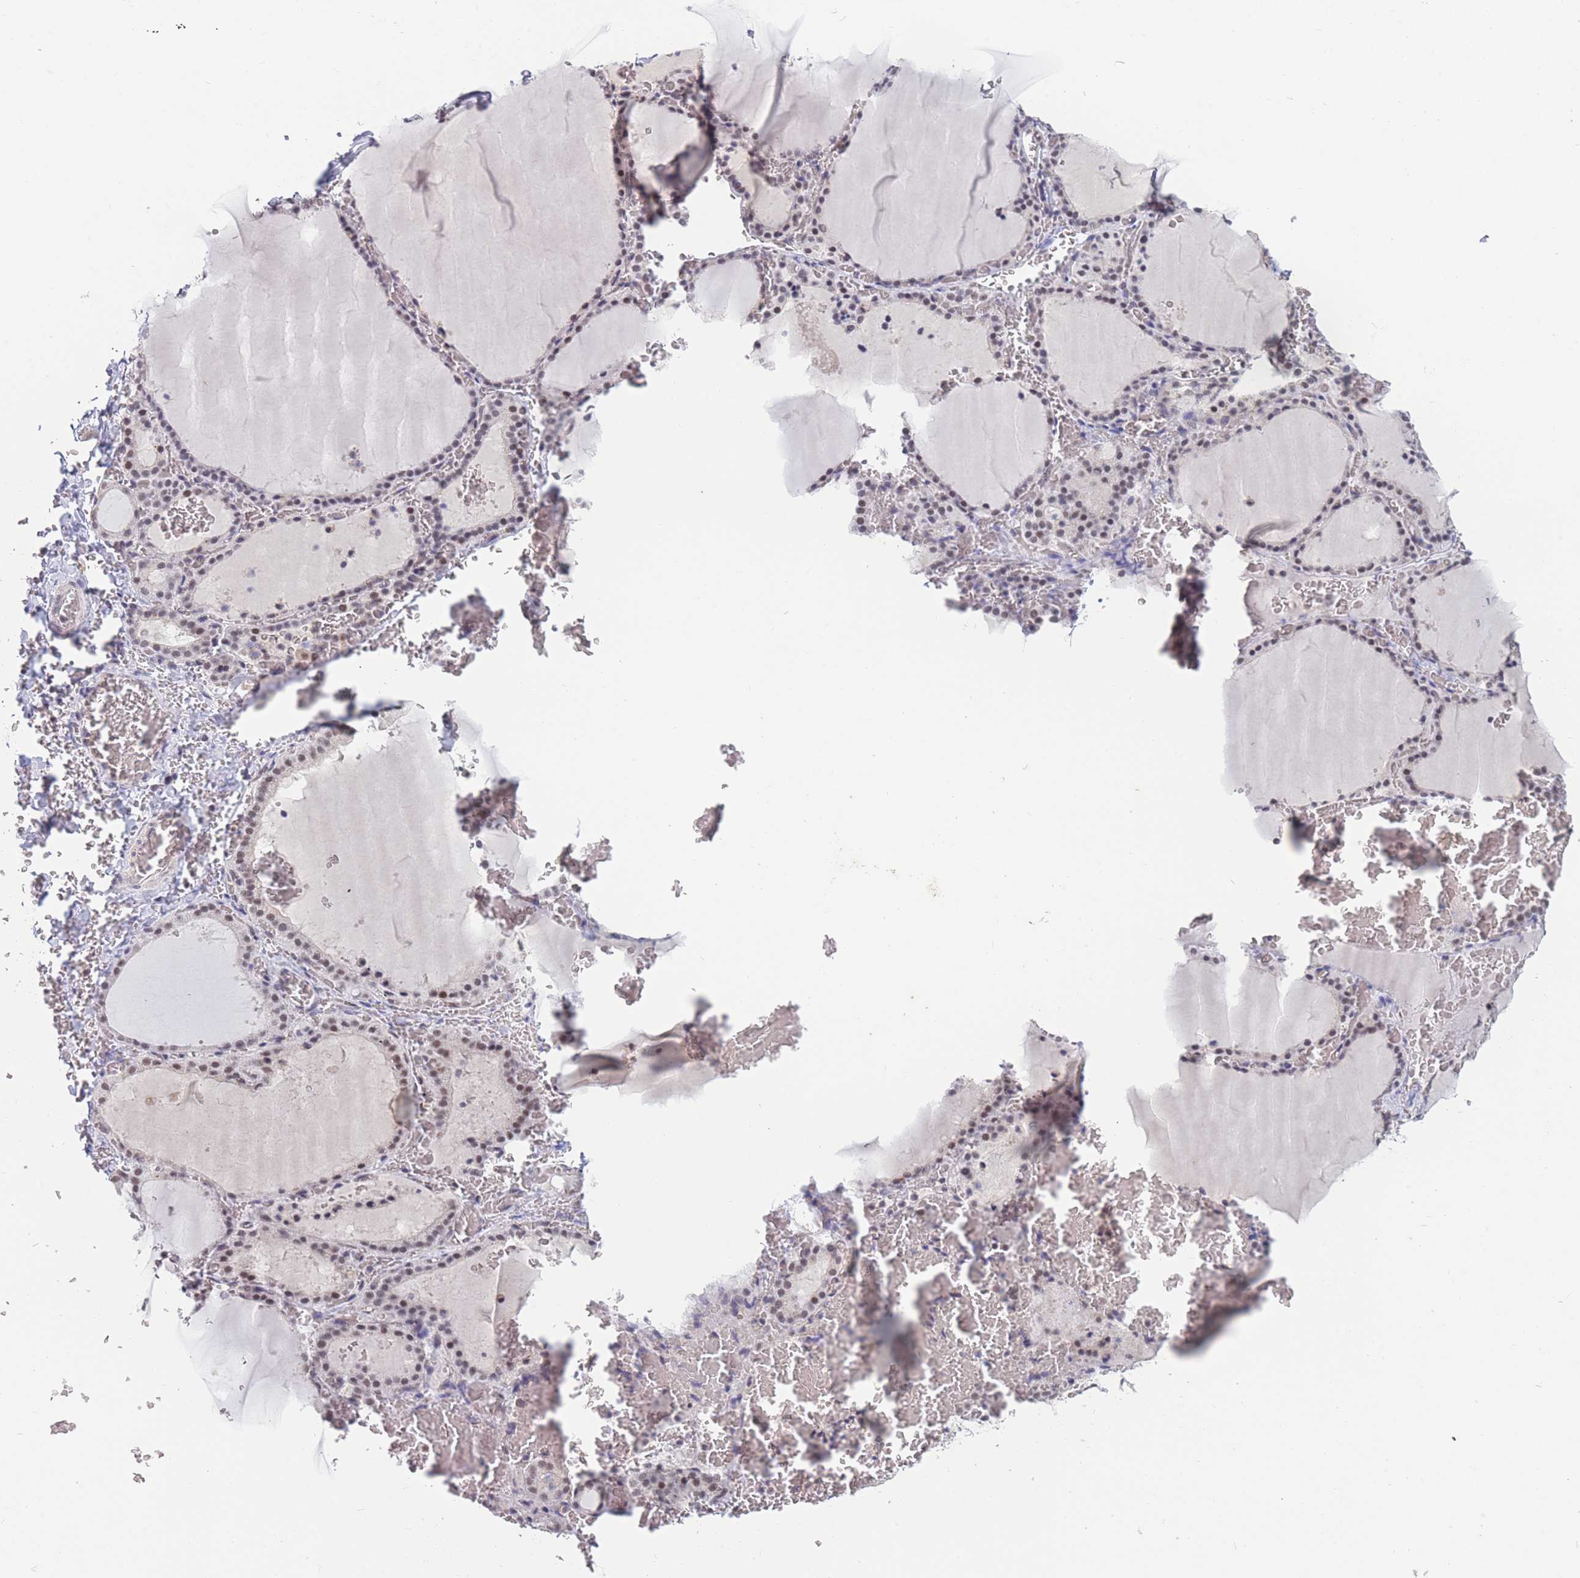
{"staining": {"intensity": "moderate", "quantity": "25%-75%", "location": "nuclear"}, "tissue": "thyroid gland", "cell_type": "Glandular cells", "image_type": "normal", "snomed": [{"axis": "morphology", "description": "Normal tissue, NOS"}, {"axis": "topography", "description": "Thyroid gland"}], "caption": "Immunohistochemical staining of normal thyroid gland displays 25%-75% levels of moderate nuclear protein staining in approximately 25%-75% of glandular cells.", "gene": "SNRPA1", "patient": {"sex": "female", "age": 39}}